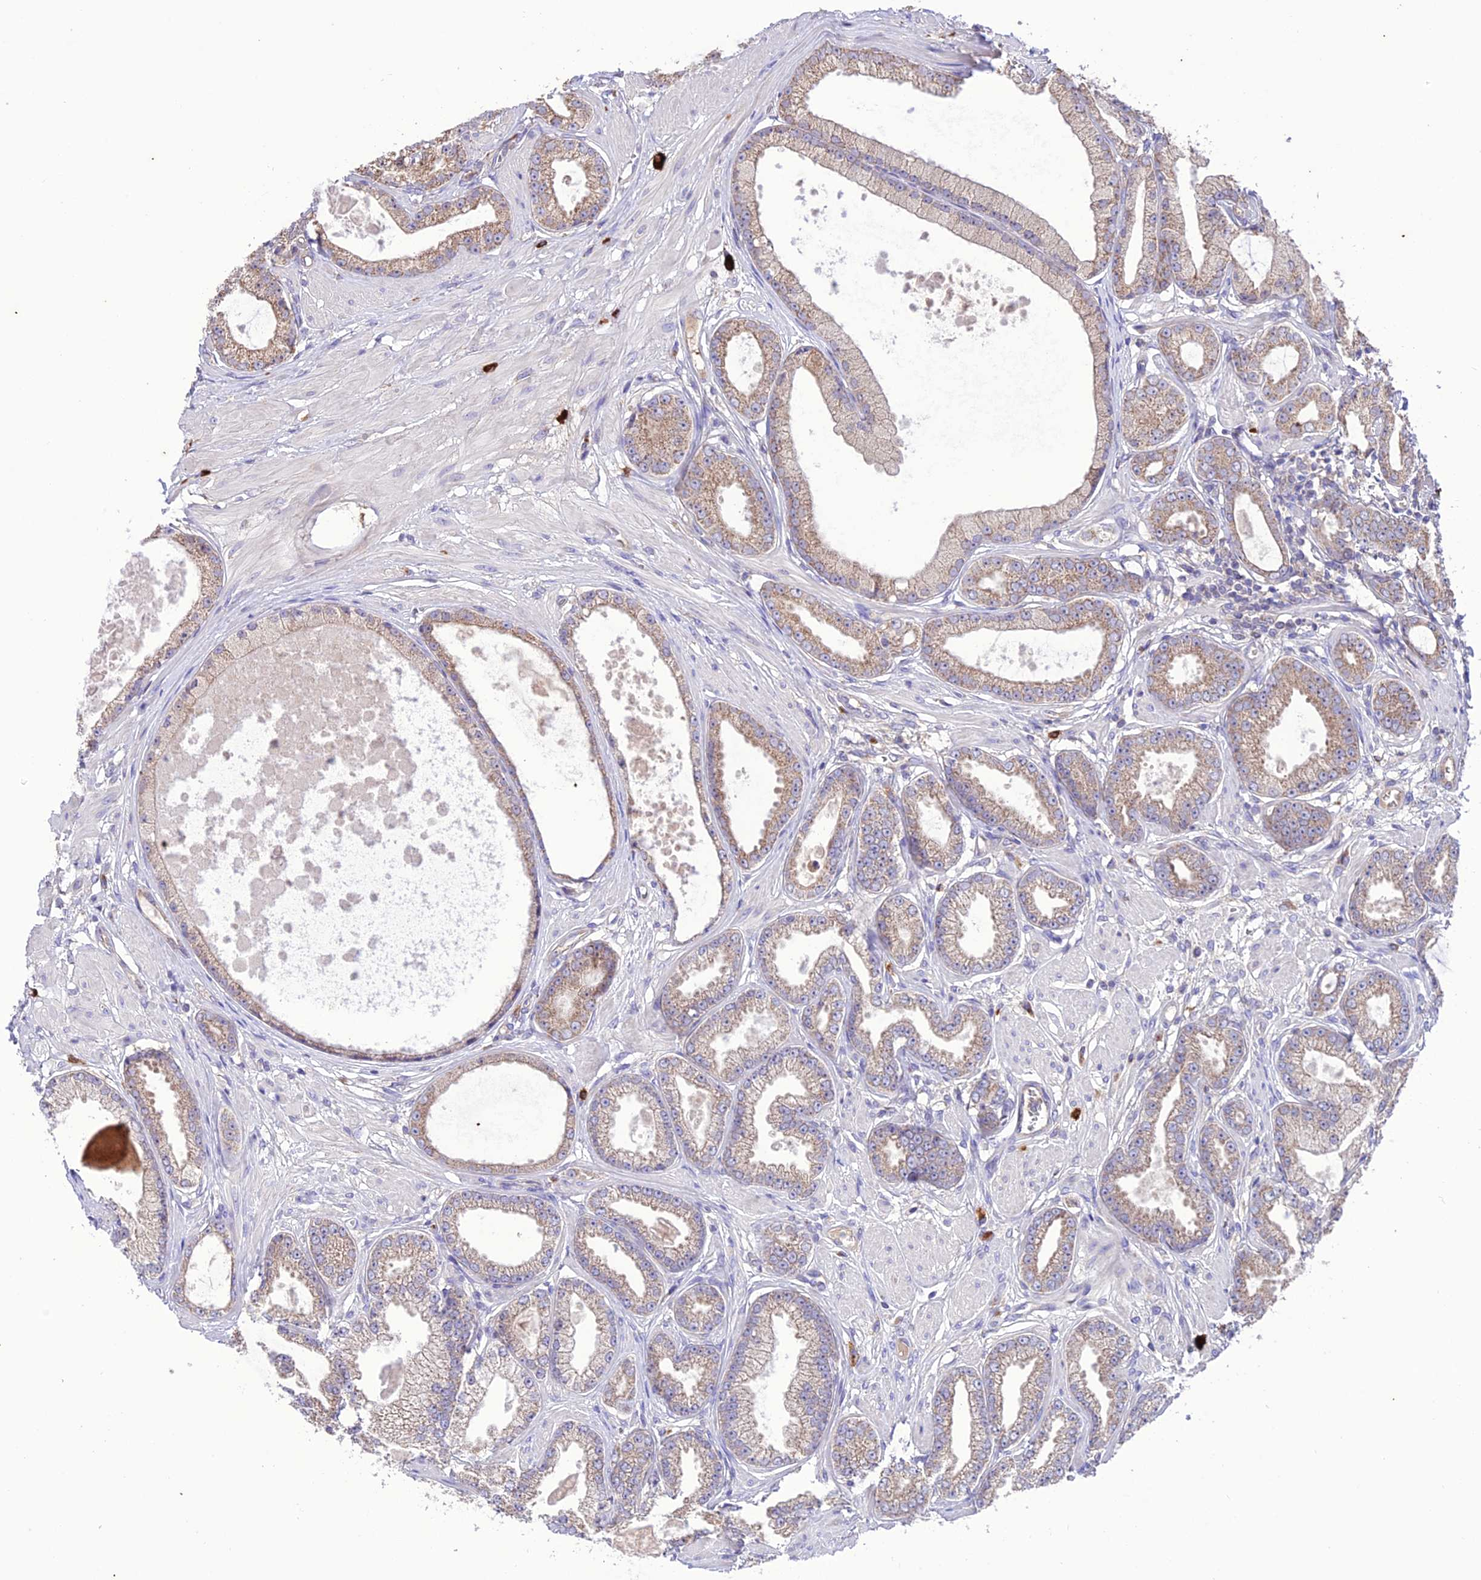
{"staining": {"intensity": "moderate", "quantity": "25%-75%", "location": "cytoplasmic/membranous"}, "tissue": "prostate cancer", "cell_type": "Tumor cells", "image_type": "cancer", "snomed": [{"axis": "morphology", "description": "Adenocarcinoma, Low grade"}, {"axis": "topography", "description": "Prostate"}], "caption": "Low-grade adenocarcinoma (prostate) stained with a brown dye reveals moderate cytoplasmic/membranous positive expression in approximately 25%-75% of tumor cells.", "gene": "NDUFAF1", "patient": {"sex": "male", "age": 64}}